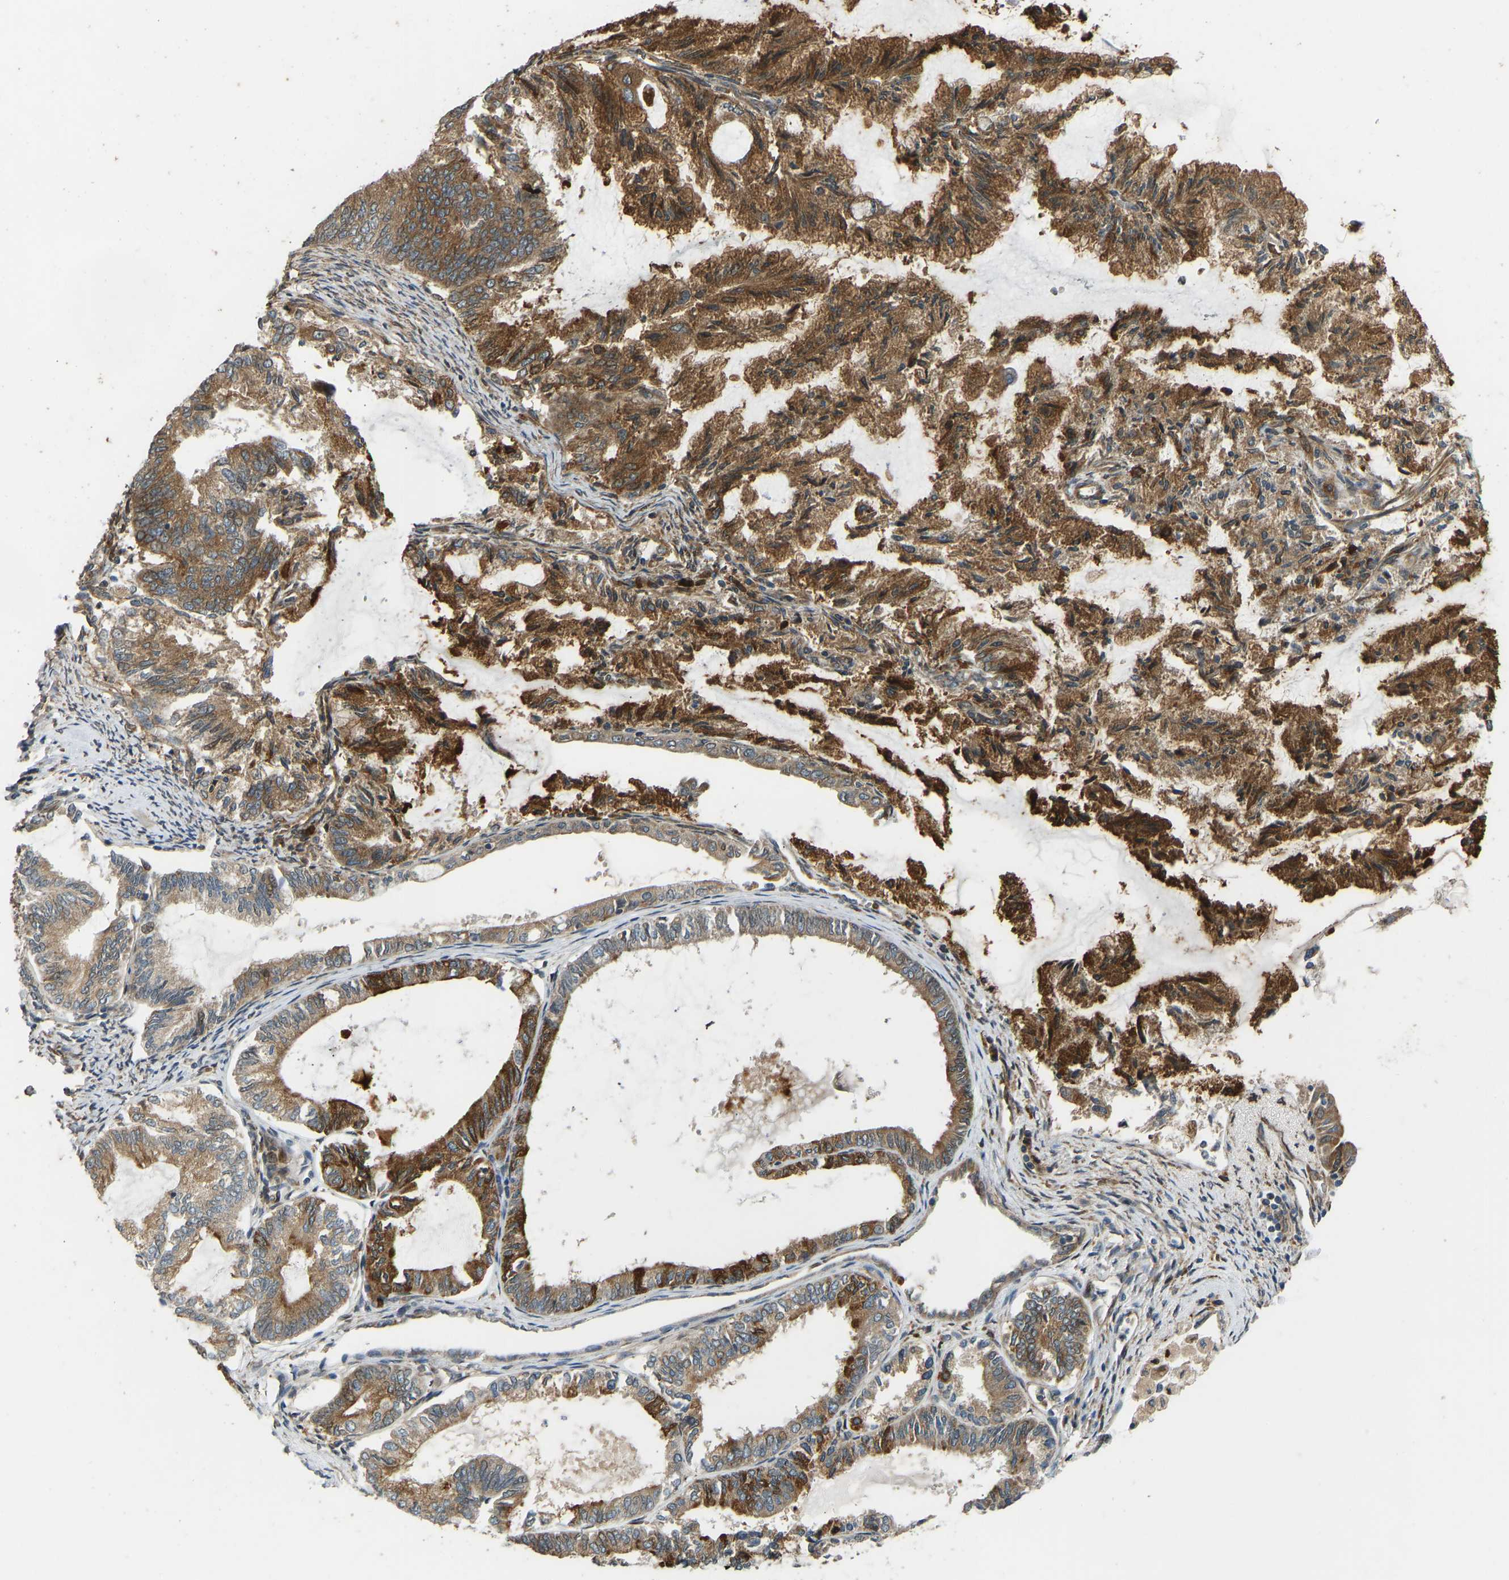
{"staining": {"intensity": "moderate", "quantity": ">75%", "location": "cytoplasmic/membranous"}, "tissue": "endometrial cancer", "cell_type": "Tumor cells", "image_type": "cancer", "snomed": [{"axis": "morphology", "description": "Adenocarcinoma, NOS"}, {"axis": "topography", "description": "Endometrium"}], "caption": "This is a micrograph of immunohistochemistry staining of endometrial cancer (adenocarcinoma), which shows moderate staining in the cytoplasmic/membranous of tumor cells.", "gene": "OS9", "patient": {"sex": "female", "age": 86}}